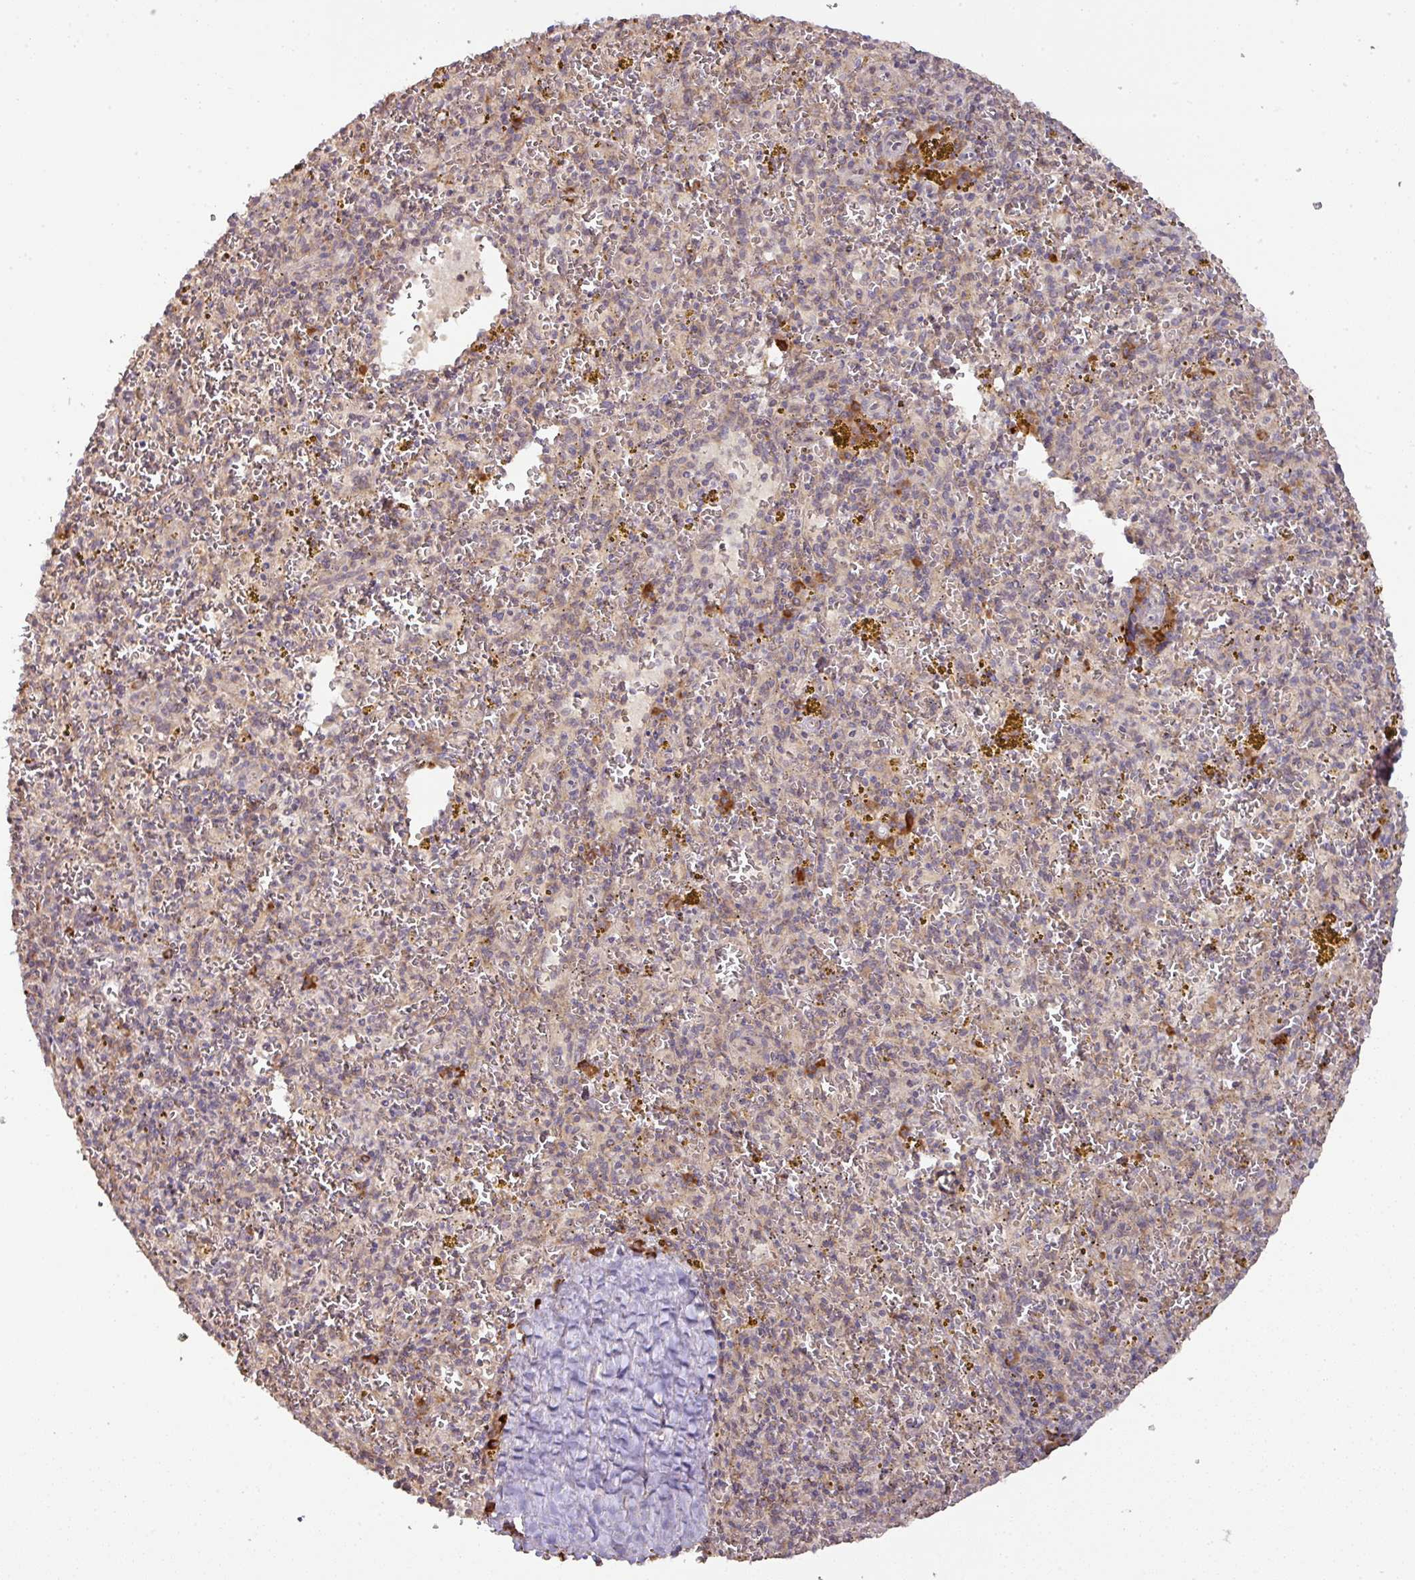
{"staining": {"intensity": "weak", "quantity": "25%-75%", "location": "cytoplasmic/membranous"}, "tissue": "spleen", "cell_type": "Cells in red pulp", "image_type": "normal", "snomed": [{"axis": "morphology", "description": "Normal tissue, NOS"}, {"axis": "topography", "description": "Spleen"}], "caption": "This is an image of immunohistochemistry staining of normal spleen, which shows weak expression in the cytoplasmic/membranous of cells in red pulp.", "gene": "GALP", "patient": {"sex": "male", "age": 57}}